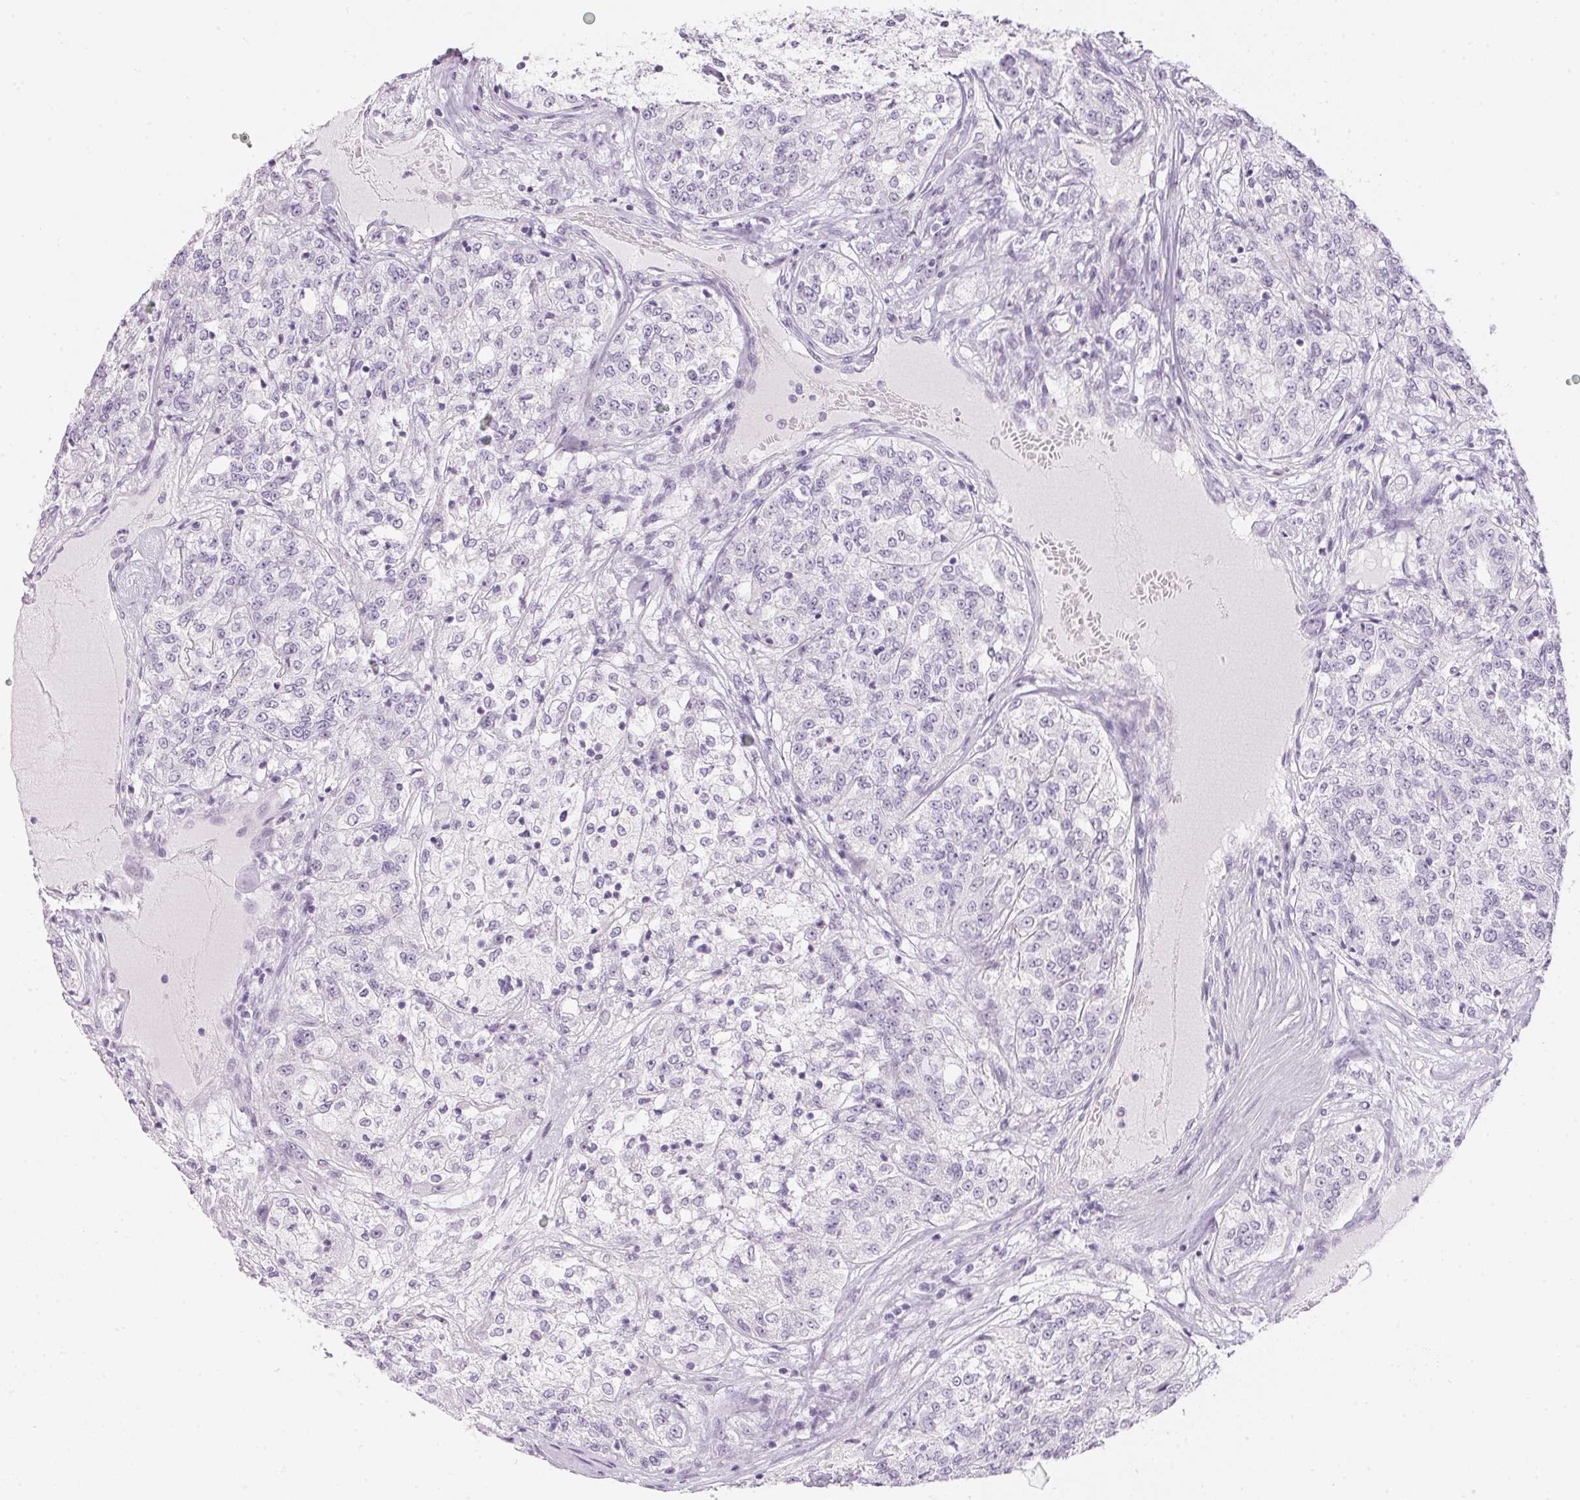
{"staining": {"intensity": "negative", "quantity": "none", "location": "none"}, "tissue": "renal cancer", "cell_type": "Tumor cells", "image_type": "cancer", "snomed": [{"axis": "morphology", "description": "Adenocarcinoma, NOS"}, {"axis": "topography", "description": "Kidney"}], "caption": "The photomicrograph exhibits no significant staining in tumor cells of renal adenocarcinoma.", "gene": "CADPS", "patient": {"sex": "female", "age": 63}}